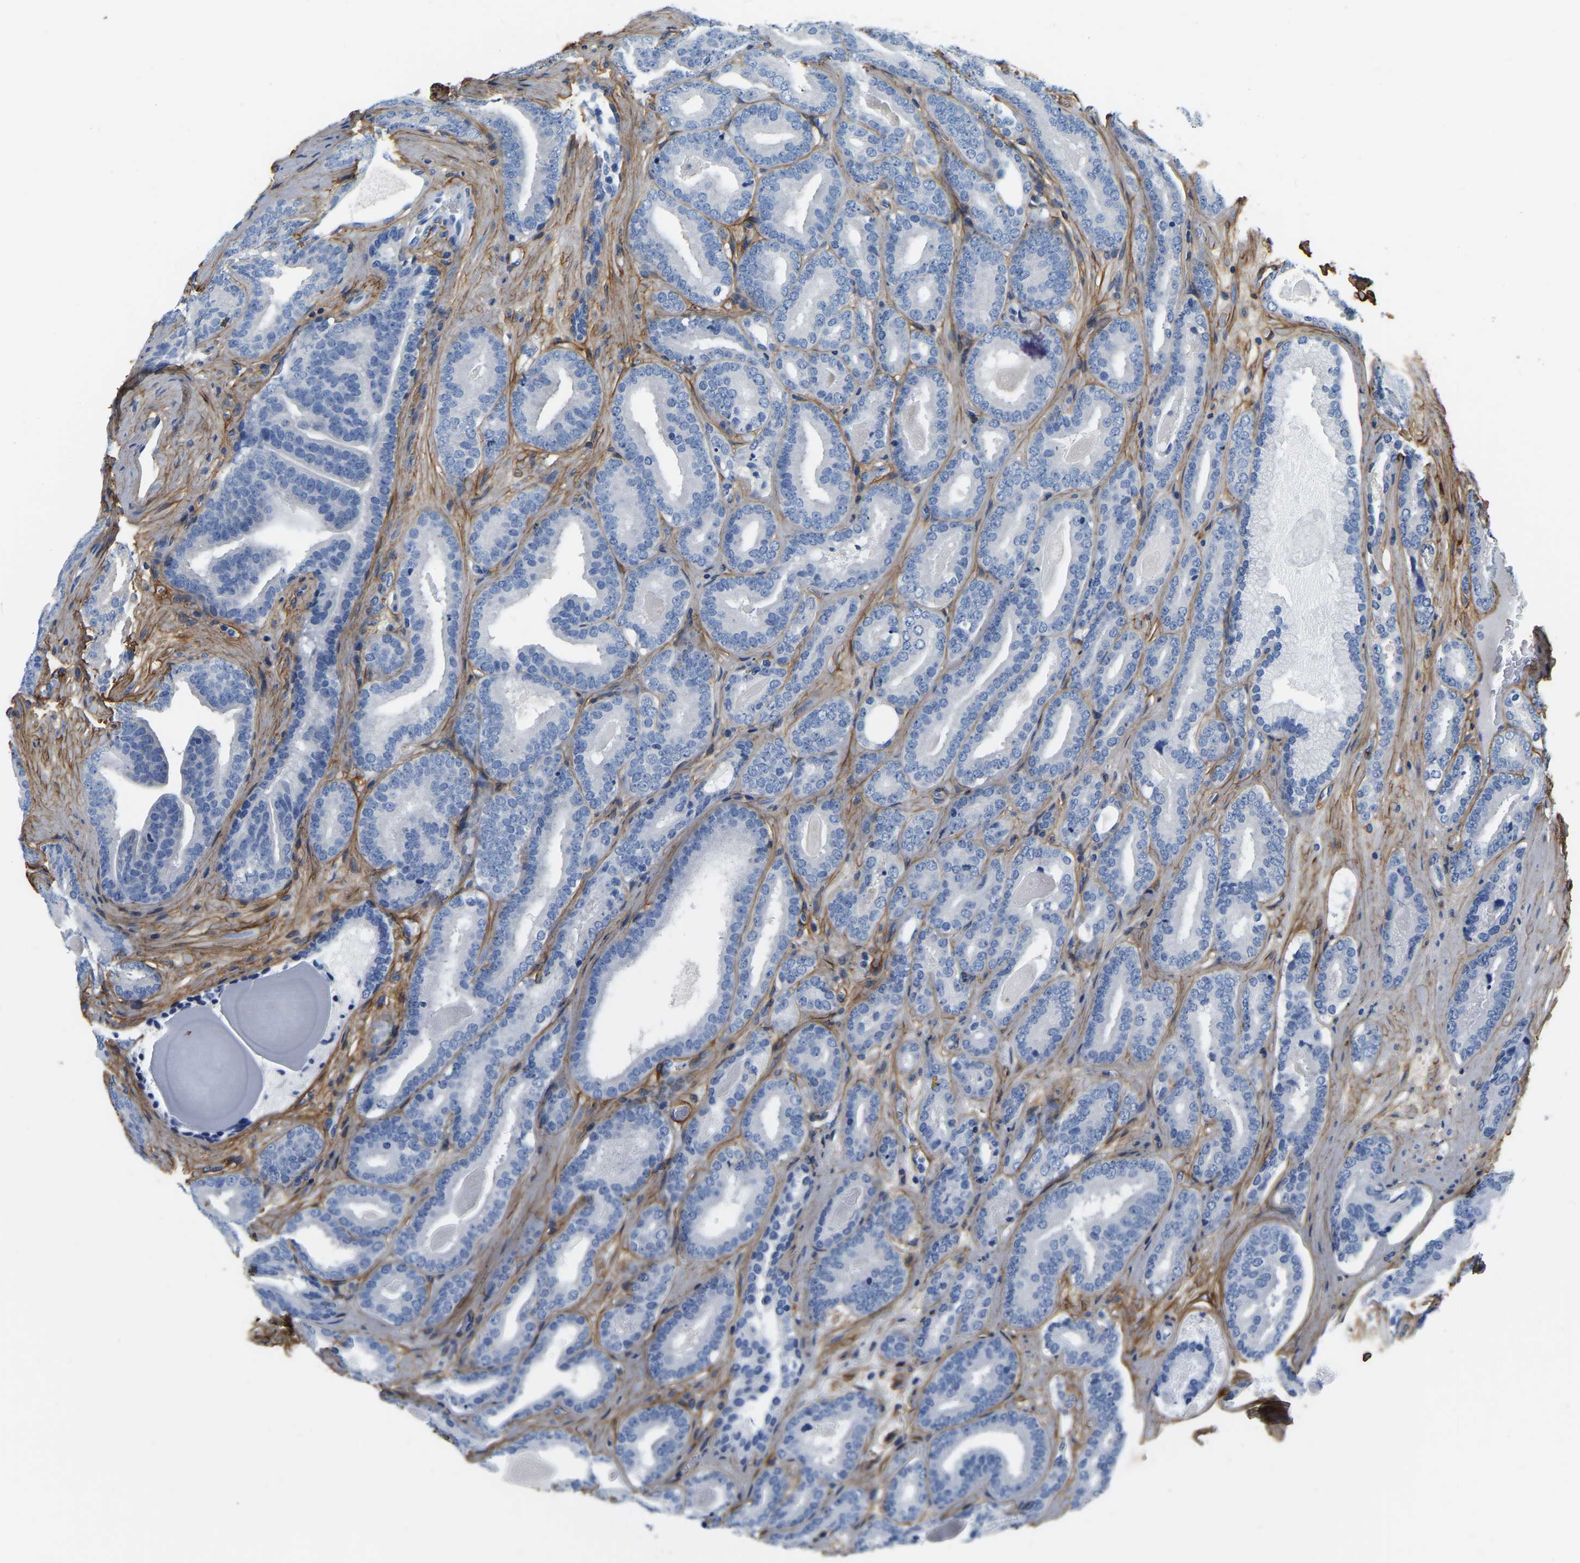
{"staining": {"intensity": "negative", "quantity": "none", "location": "none"}, "tissue": "prostate cancer", "cell_type": "Tumor cells", "image_type": "cancer", "snomed": [{"axis": "morphology", "description": "Adenocarcinoma, High grade"}, {"axis": "topography", "description": "Prostate"}], "caption": "Photomicrograph shows no protein expression in tumor cells of prostate adenocarcinoma (high-grade) tissue.", "gene": "COL6A1", "patient": {"sex": "male", "age": 60}}